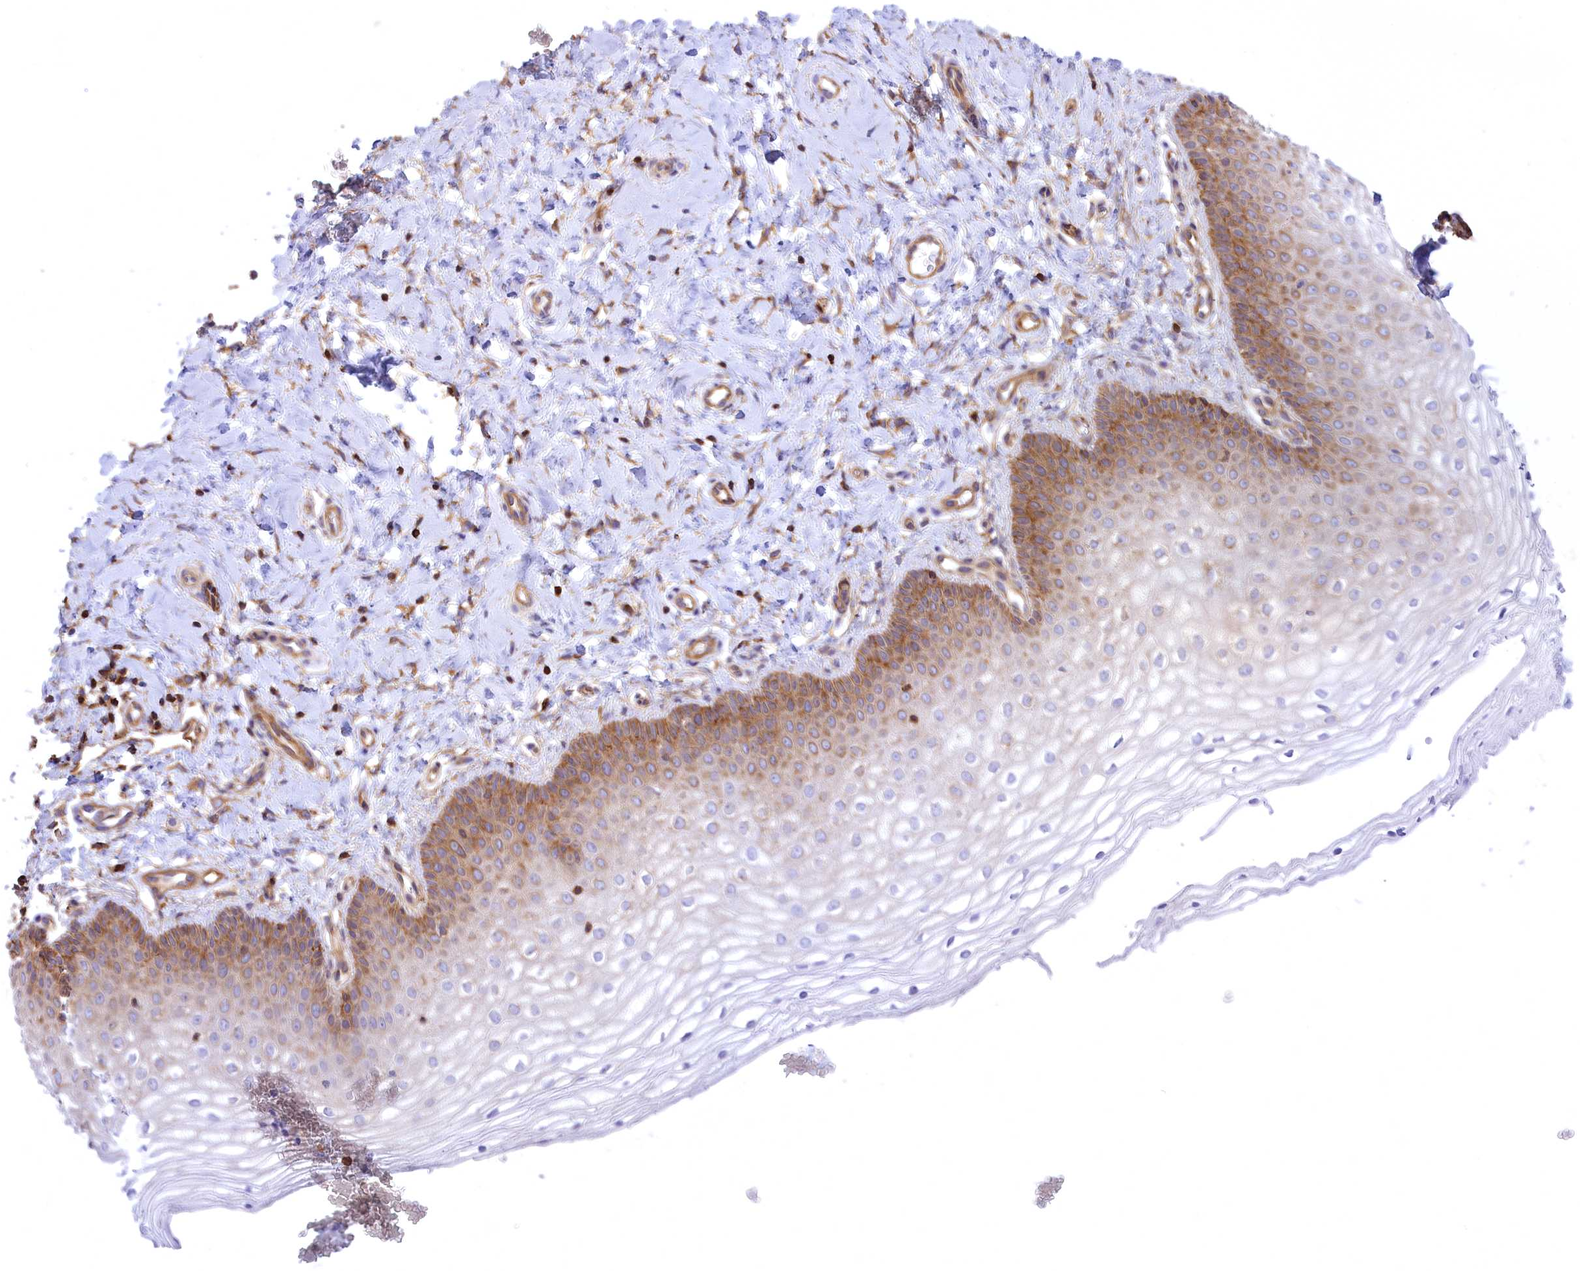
{"staining": {"intensity": "moderate", "quantity": "25%-75%", "location": "cytoplasmic/membranous"}, "tissue": "vagina", "cell_type": "Squamous epithelial cells", "image_type": "normal", "snomed": [{"axis": "morphology", "description": "Normal tissue, NOS"}, {"axis": "topography", "description": "Vagina"}], "caption": "An immunohistochemistry (IHC) photomicrograph of benign tissue is shown. Protein staining in brown highlights moderate cytoplasmic/membranous positivity in vagina within squamous epithelial cells. Nuclei are stained in blue.", "gene": "SEPTIN9", "patient": {"sex": "female", "age": 68}}